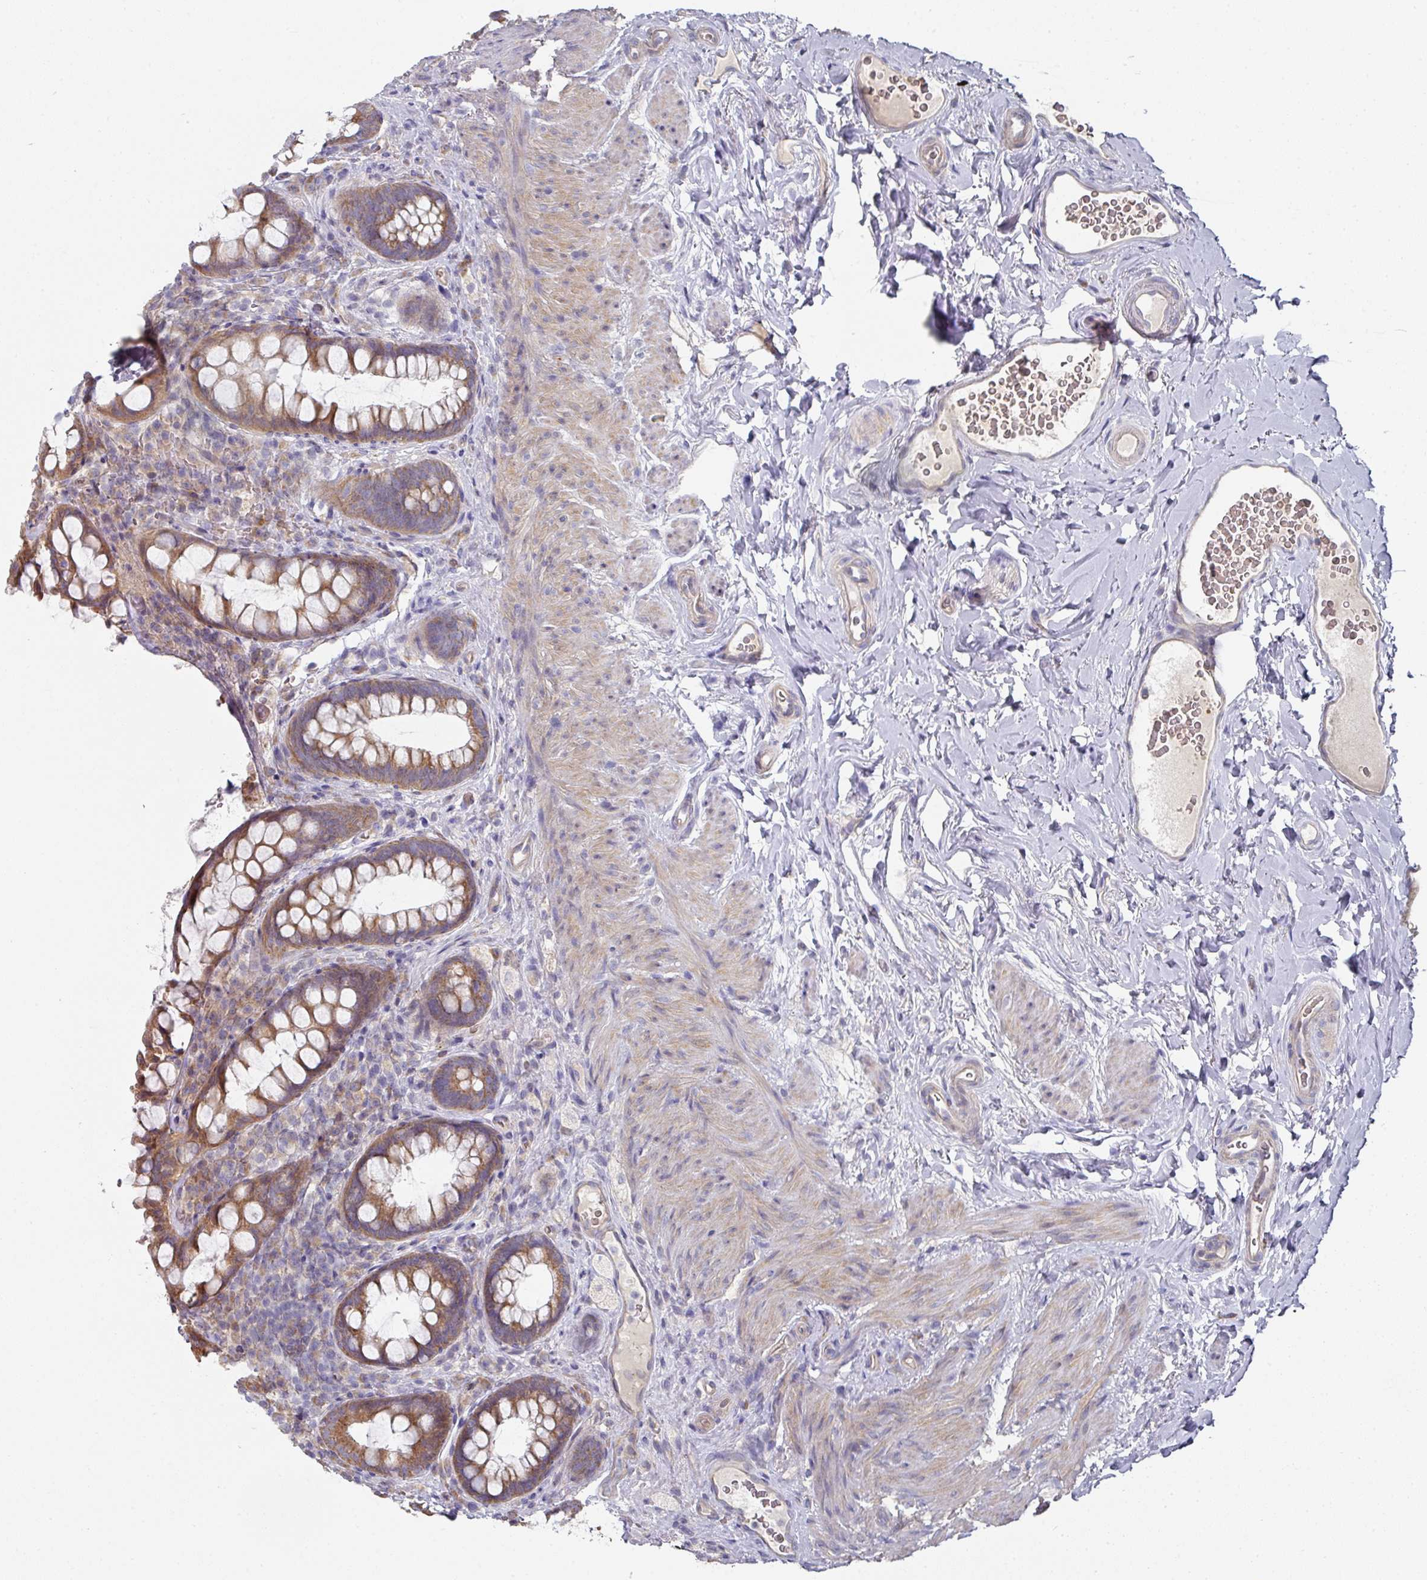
{"staining": {"intensity": "moderate", "quantity": ">75%", "location": "cytoplasmic/membranous"}, "tissue": "rectum", "cell_type": "Glandular cells", "image_type": "normal", "snomed": [{"axis": "morphology", "description": "Normal tissue, NOS"}, {"axis": "topography", "description": "Rectum"}, {"axis": "topography", "description": "Peripheral nerve tissue"}], "caption": "Human rectum stained with a brown dye exhibits moderate cytoplasmic/membranous positive expression in about >75% of glandular cells.", "gene": "PYROXD2", "patient": {"sex": "female", "age": 69}}